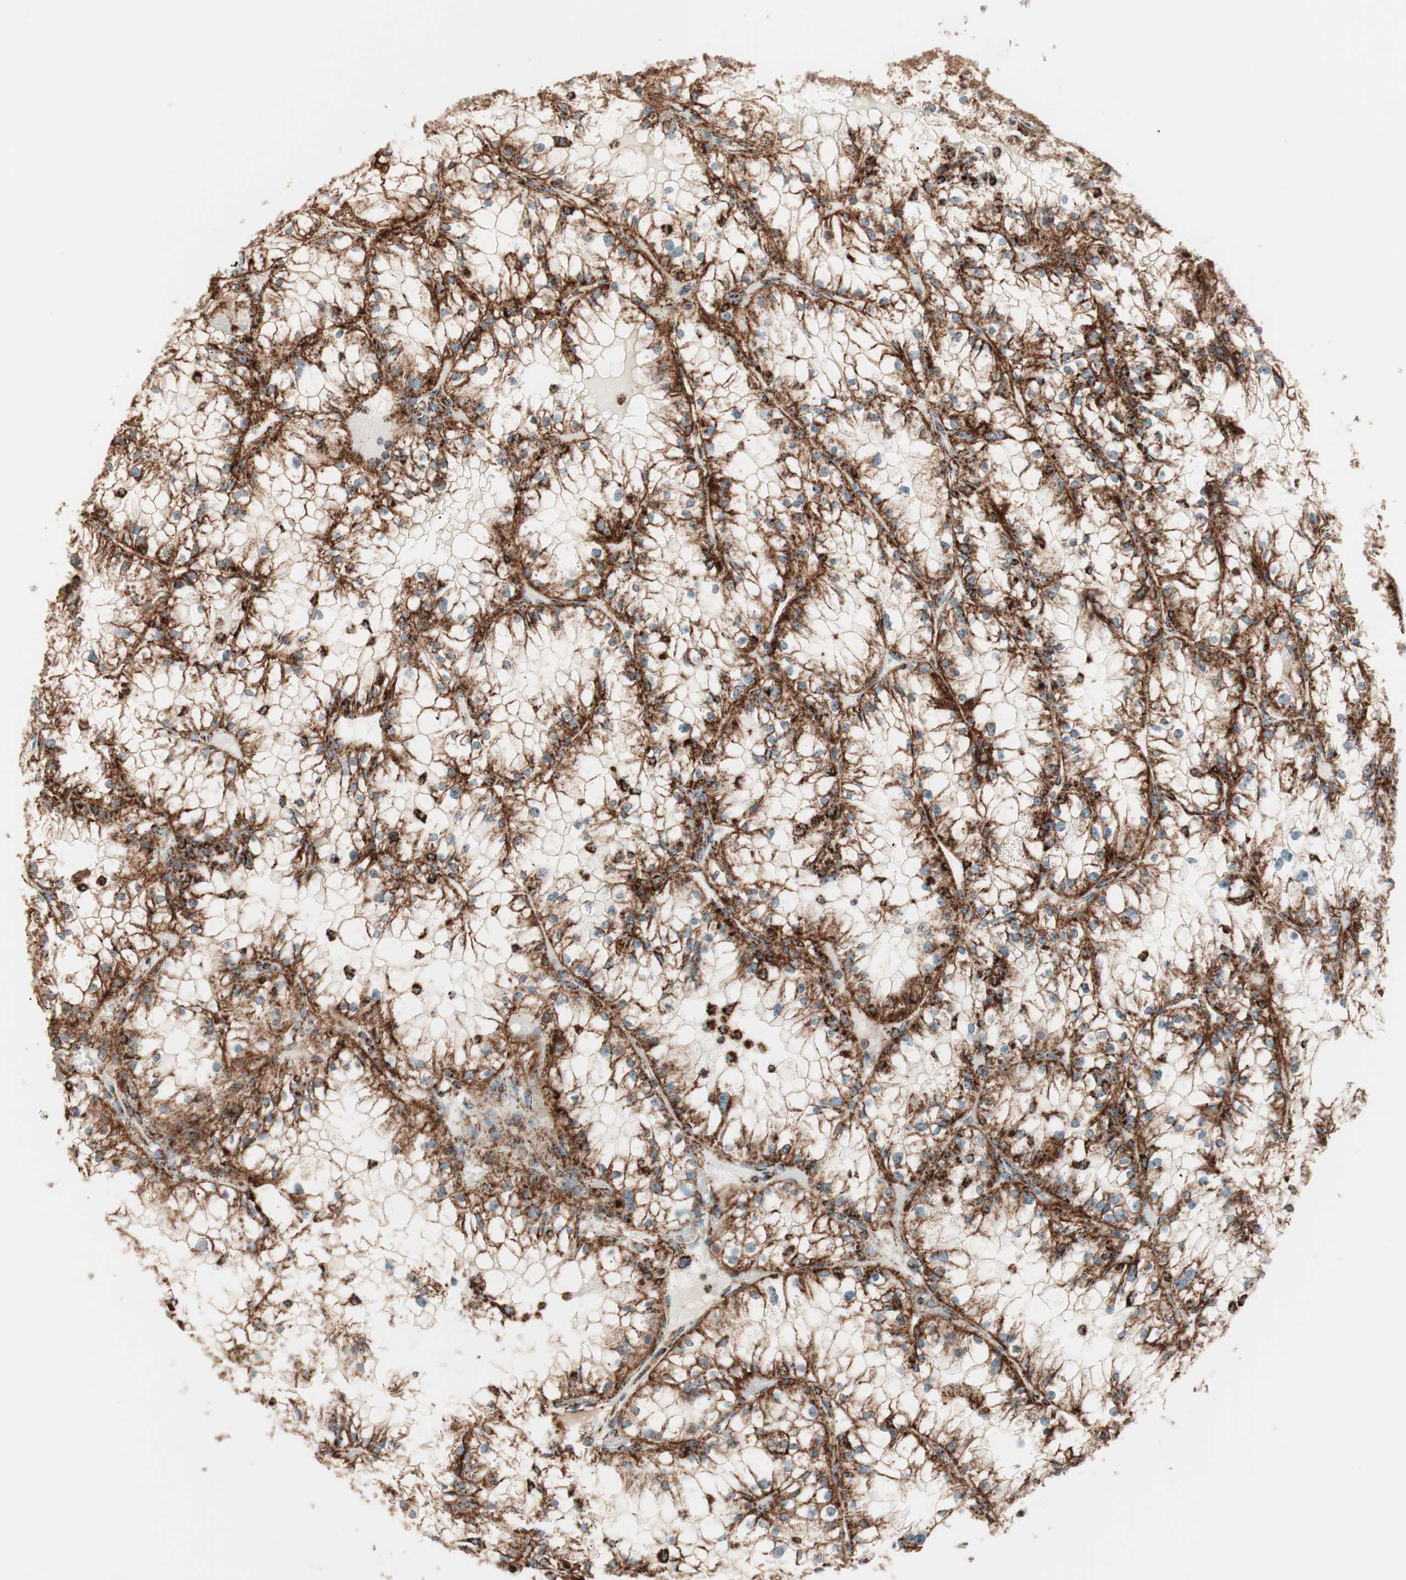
{"staining": {"intensity": "strong", "quantity": ">75%", "location": "cytoplasmic/membranous"}, "tissue": "renal cancer", "cell_type": "Tumor cells", "image_type": "cancer", "snomed": [{"axis": "morphology", "description": "Adenocarcinoma, NOS"}, {"axis": "topography", "description": "Kidney"}], "caption": "Strong cytoplasmic/membranous expression for a protein is appreciated in about >75% of tumor cells of renal cancer (adenocarcinoma) using IHC.", "gene": "TOMM22", "patient": {"sex": "male", "age": 56}}